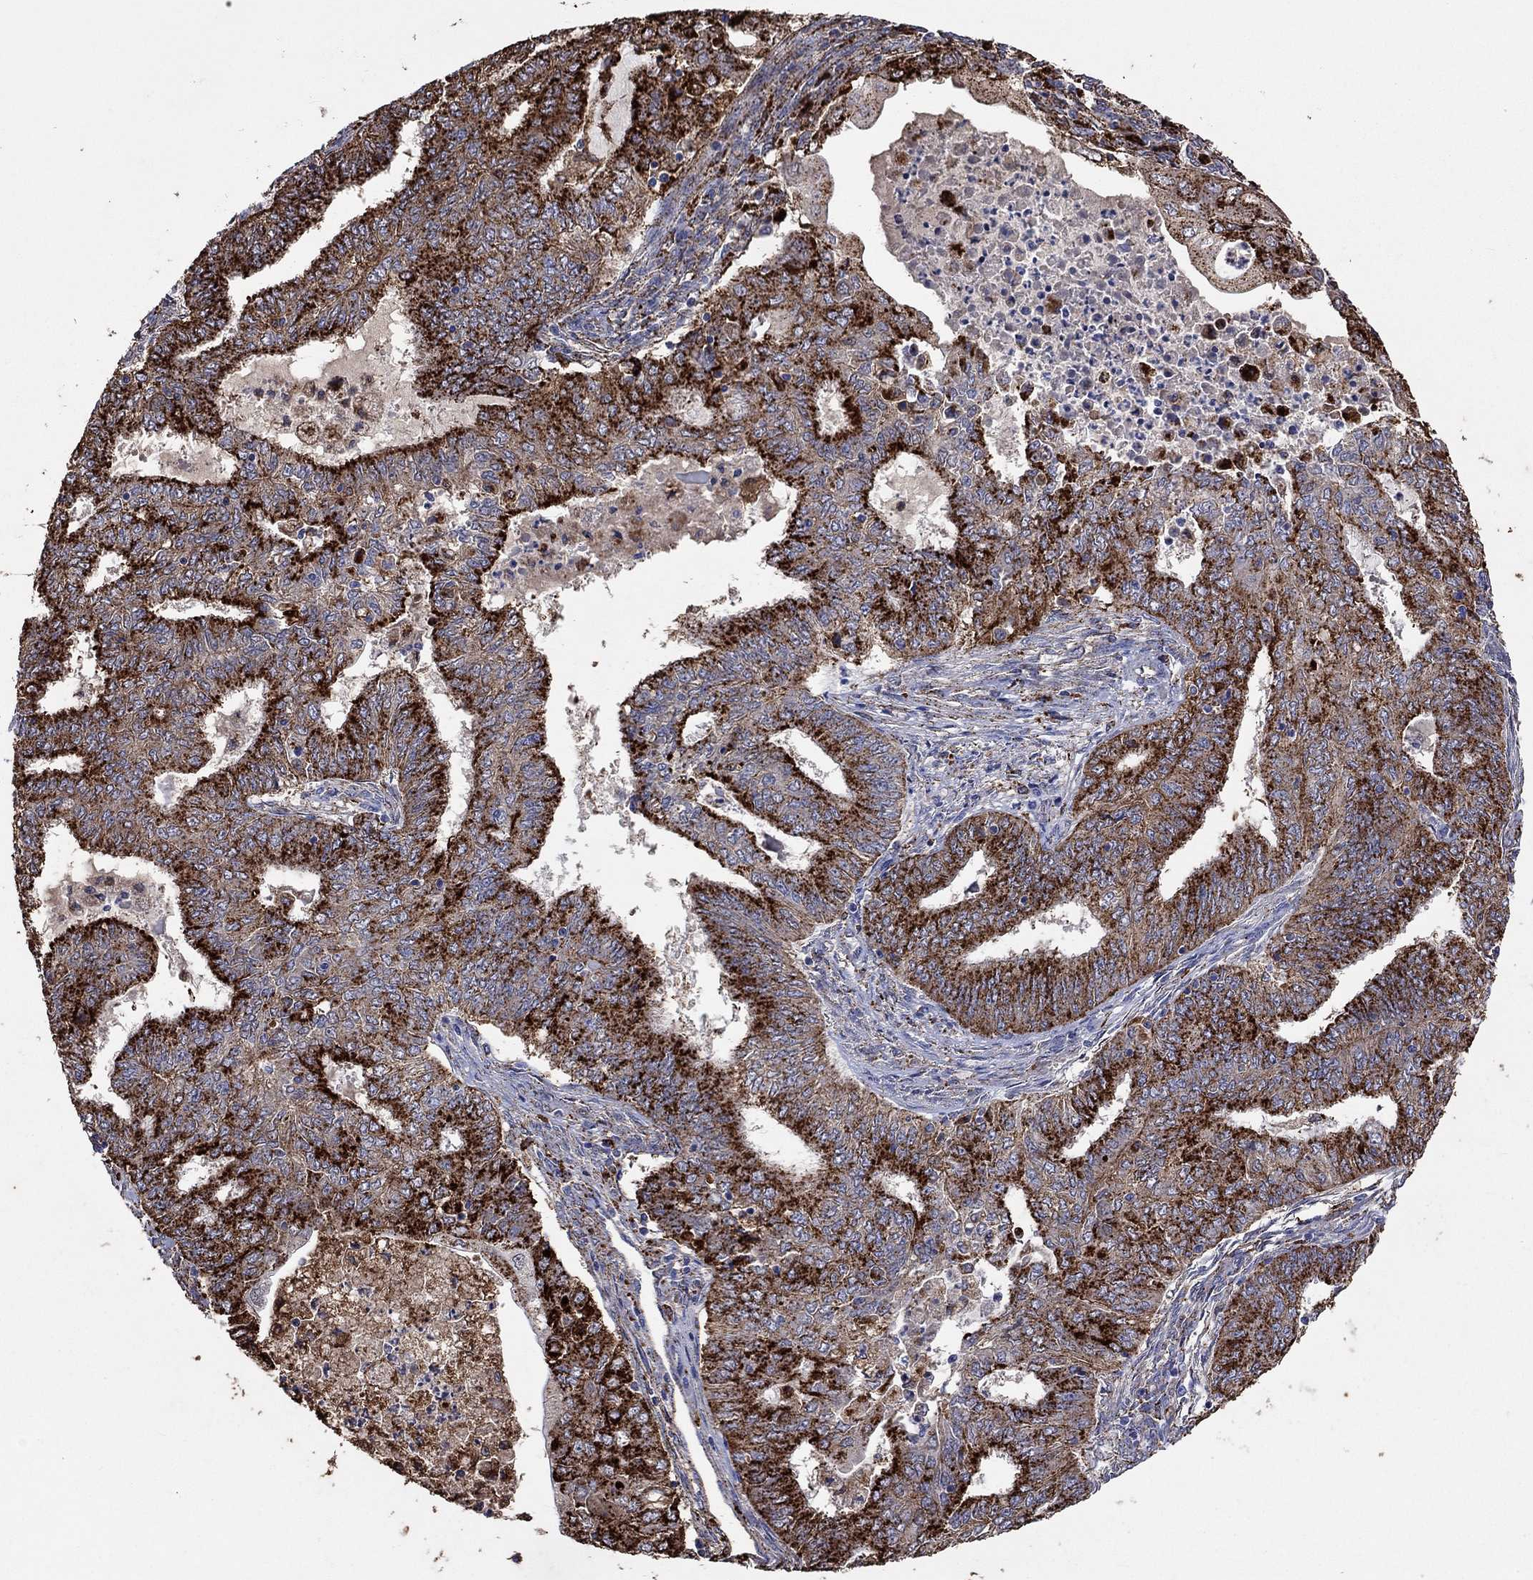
{"staining": {"intensity": "strong", "quantity": ">75%", "location": "cytoplasmic/membranous"}, "tissue": "endometrial cancer", "cell_type": "Tumor cells", "image_type": "cancer", "snomed": [{"axis": "morphology", "description": "Adenocarcinoma, NOS"}, {"axis": "topography", "description": "Endometrium"}], "caption": "Endometrial cancer (adenocarcinoma) stained with a brown dye reveals strong cytoplasmic/membranous positive positivity in approximately >75% of tumor cells.", "gene": "CTSB", "patient": {"sex": "female", "age": 62}}